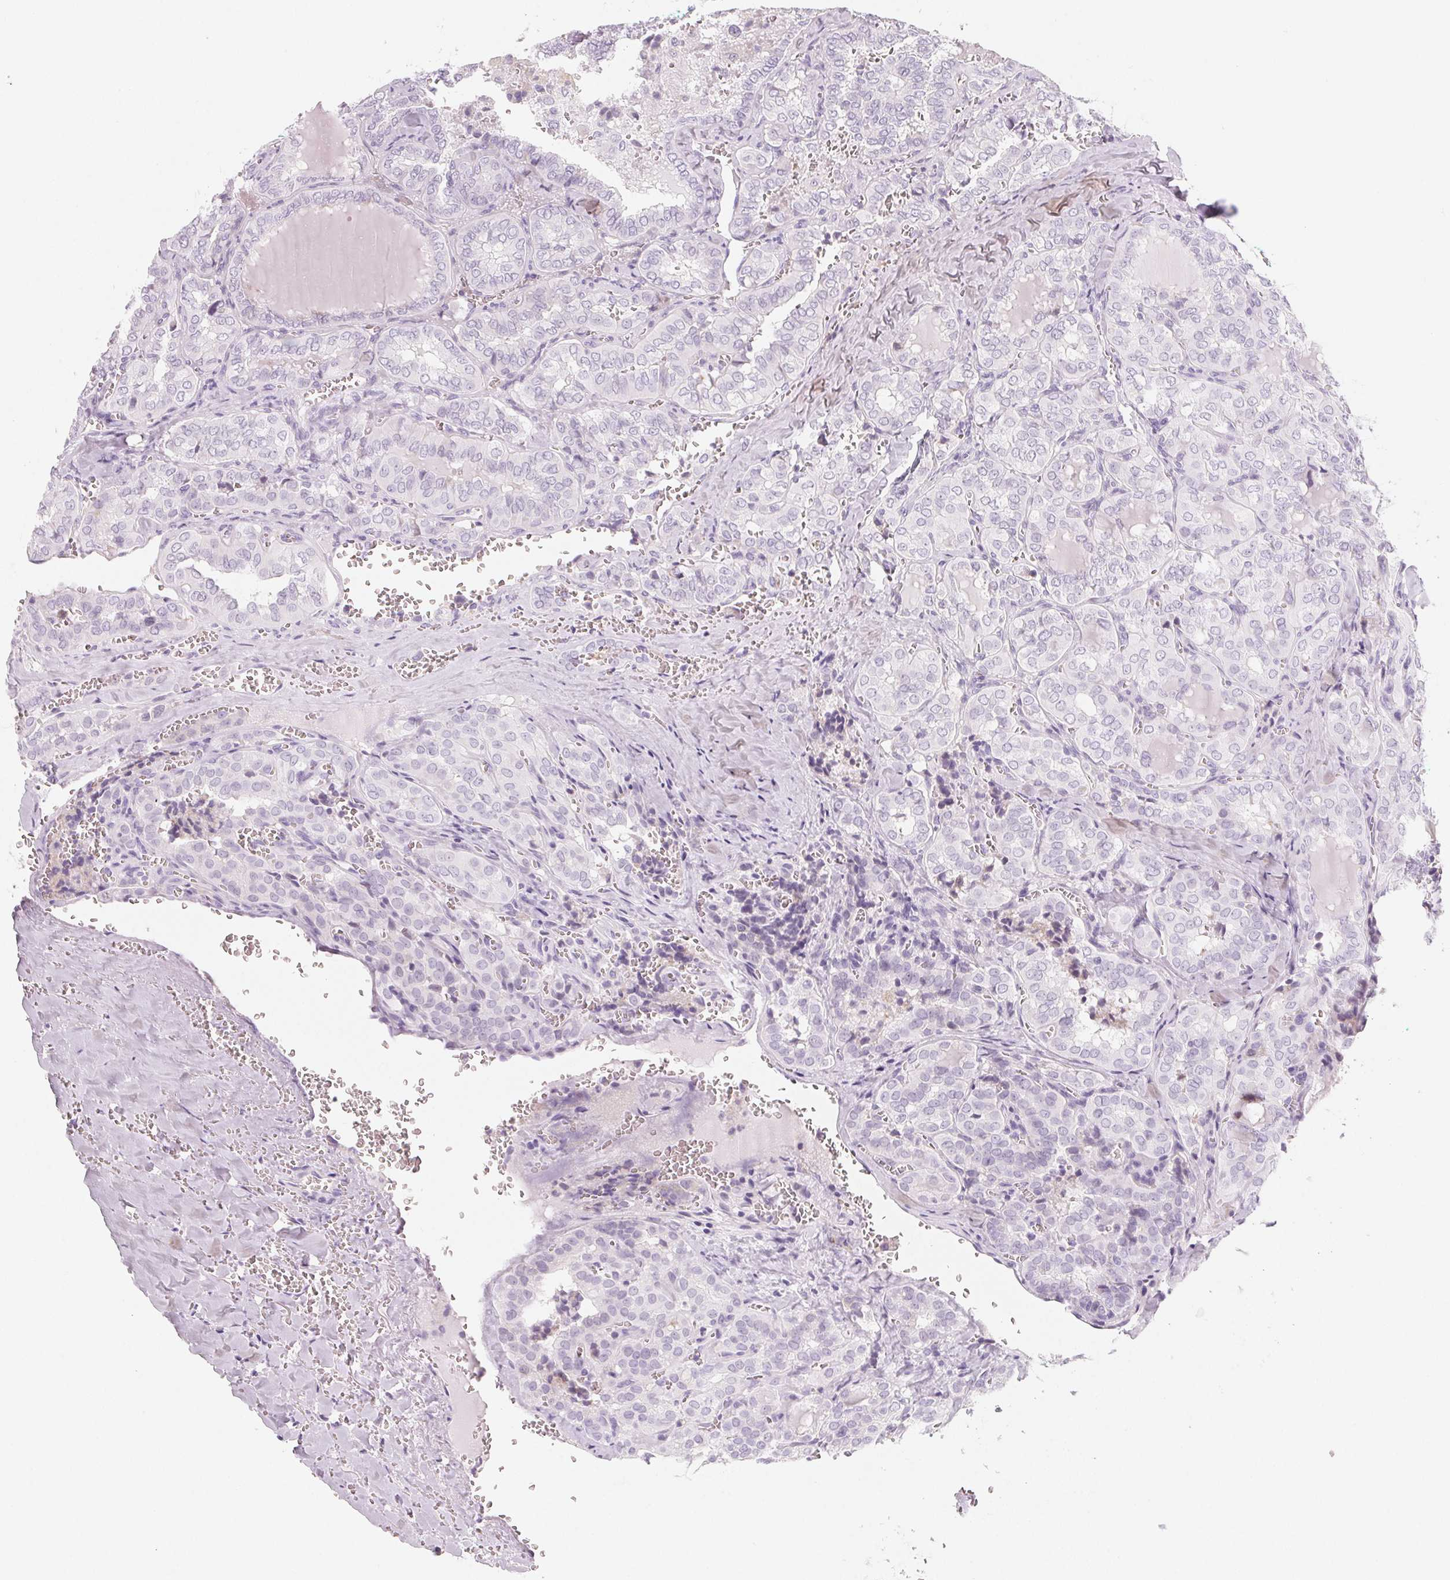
{"staining": {"intensity": "negative", "quantity": "none", "location": "none"}, "tissue": "thyroid cancer", "cell_type": "Tumor cells", "image_type": "cancer", "snomed": [{"axis": "morphology", "description": "Papillary adenocarcinoma, NOS"}, {"axis": "topography", "description": "Thyroid gland"}], "caption": "The micrograph shows no staining of tumor cells in thyroid cancer.", "gene": "SH3GL2", "patient": {"sex": "female", "age": 41}}